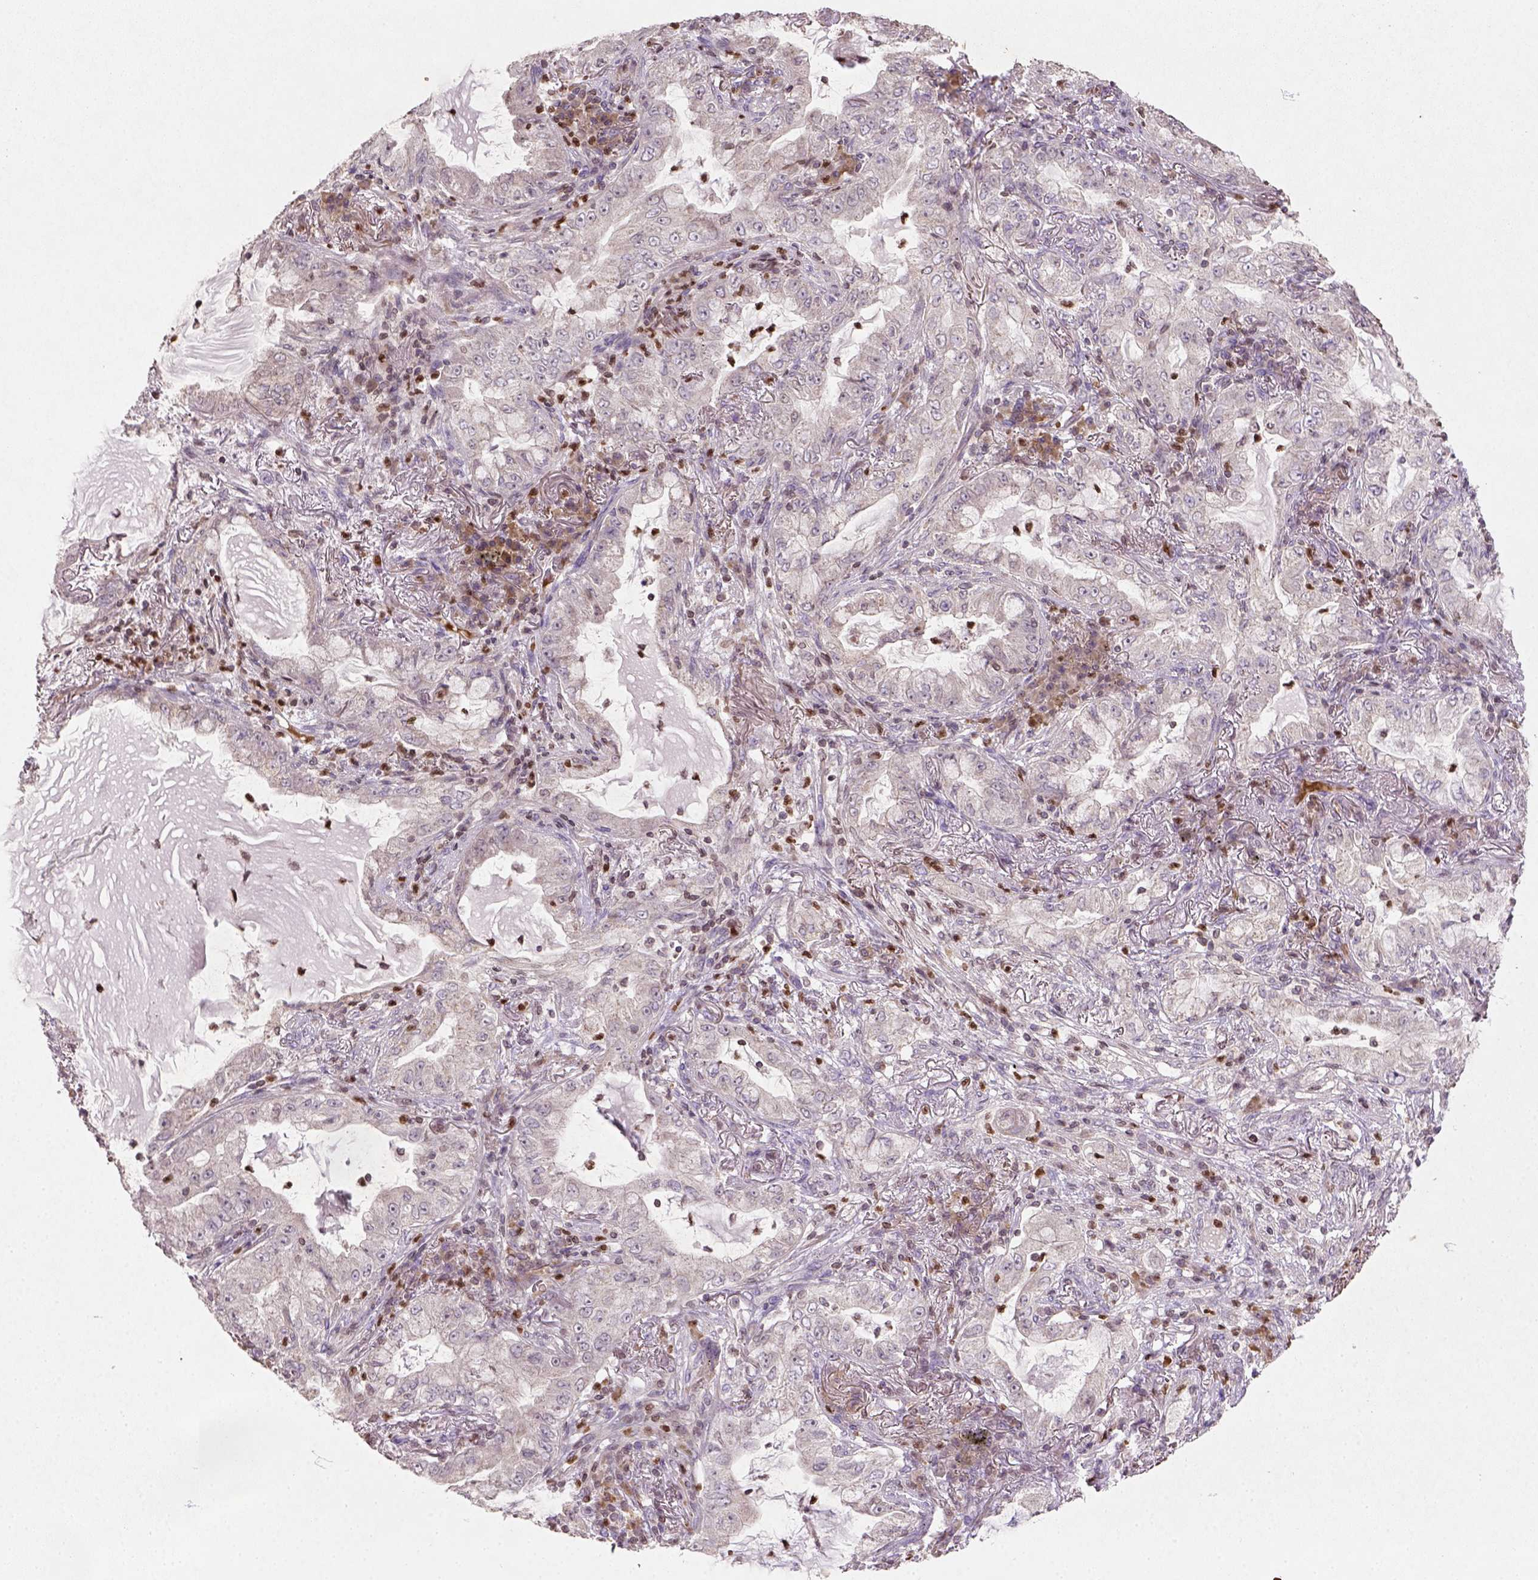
{"staining": {"intensity": "negative", "quantity": "none", "location": "none"}, "tissue": "lung cancer", "cell_type": "Tumor cells", "image_type": "cancer", "snomed": [{"axis": "morphology", "description": "Adenocarcinoma, NOS"}, {"axis": "topography", "description": "Lung"}], "caption": "Immunohistochemical staining of adenocarcinoma (lung) exhibits no significant staining in tumor cells. The staining is performed using DAB (3,3'-diaminobenzidine) brown chromogen with nuclei counter-stained in using hematoxylin.", "gene": "NUDT3", "patient": {"sex": "female", "age": 73}}